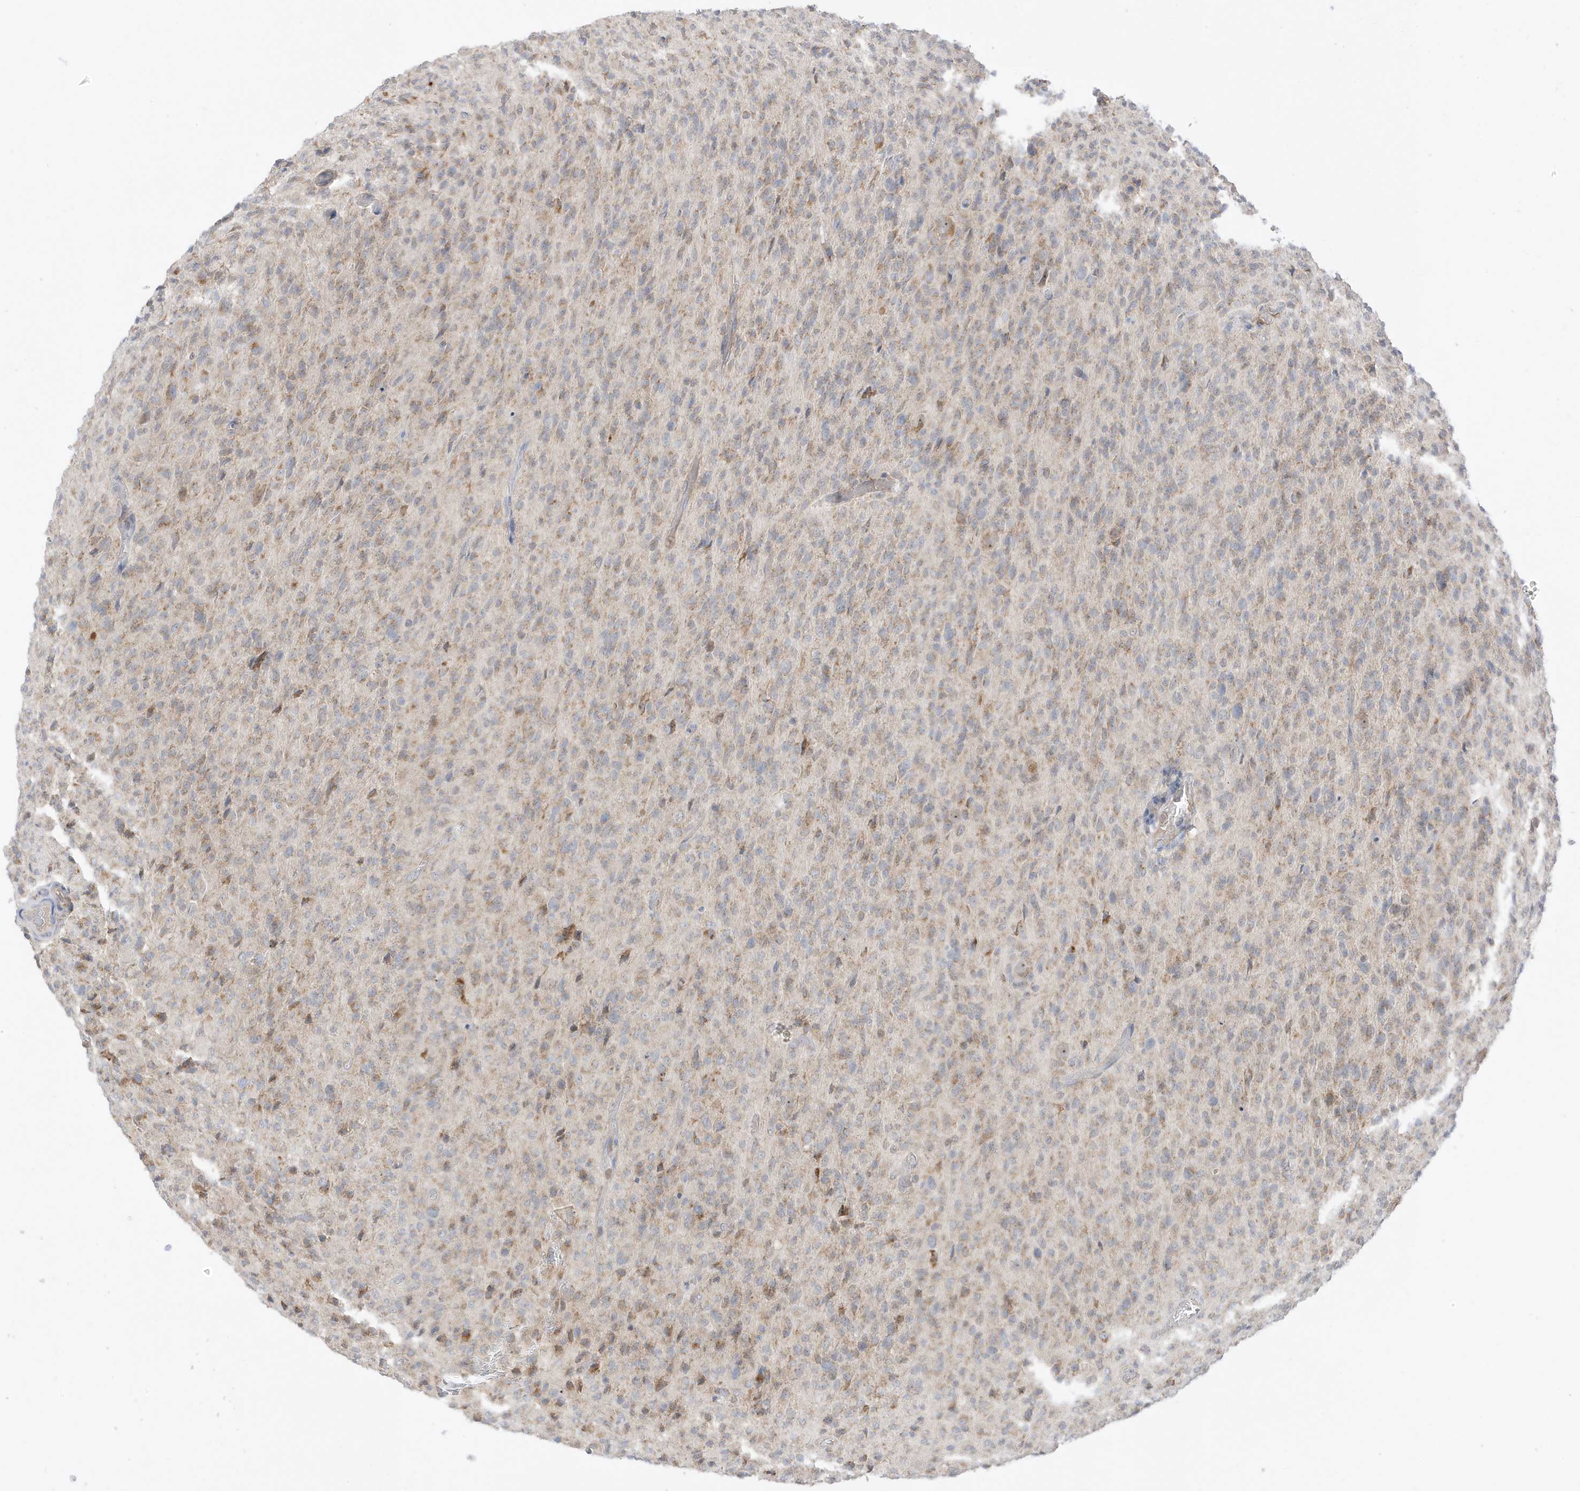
{"staining": {"intensity": "weak", "quantity": "<25%", "location": "cytoplasmic/membranous"}, "tissue": "glioma", "cell_type": "Tumor cells", "image_type": "cancer", "snomed": [{"axis": "morphology", "description": "Glioma, malignant, High grade"}, {"axis": "topography", "description": "Brain"}], "caption": "Histopathology image shows no significant protein positivity in tumor cells of malignant glioma (high-grade).", "gene": "NPPC", "patient": {"sex": "female", "age": 57}}